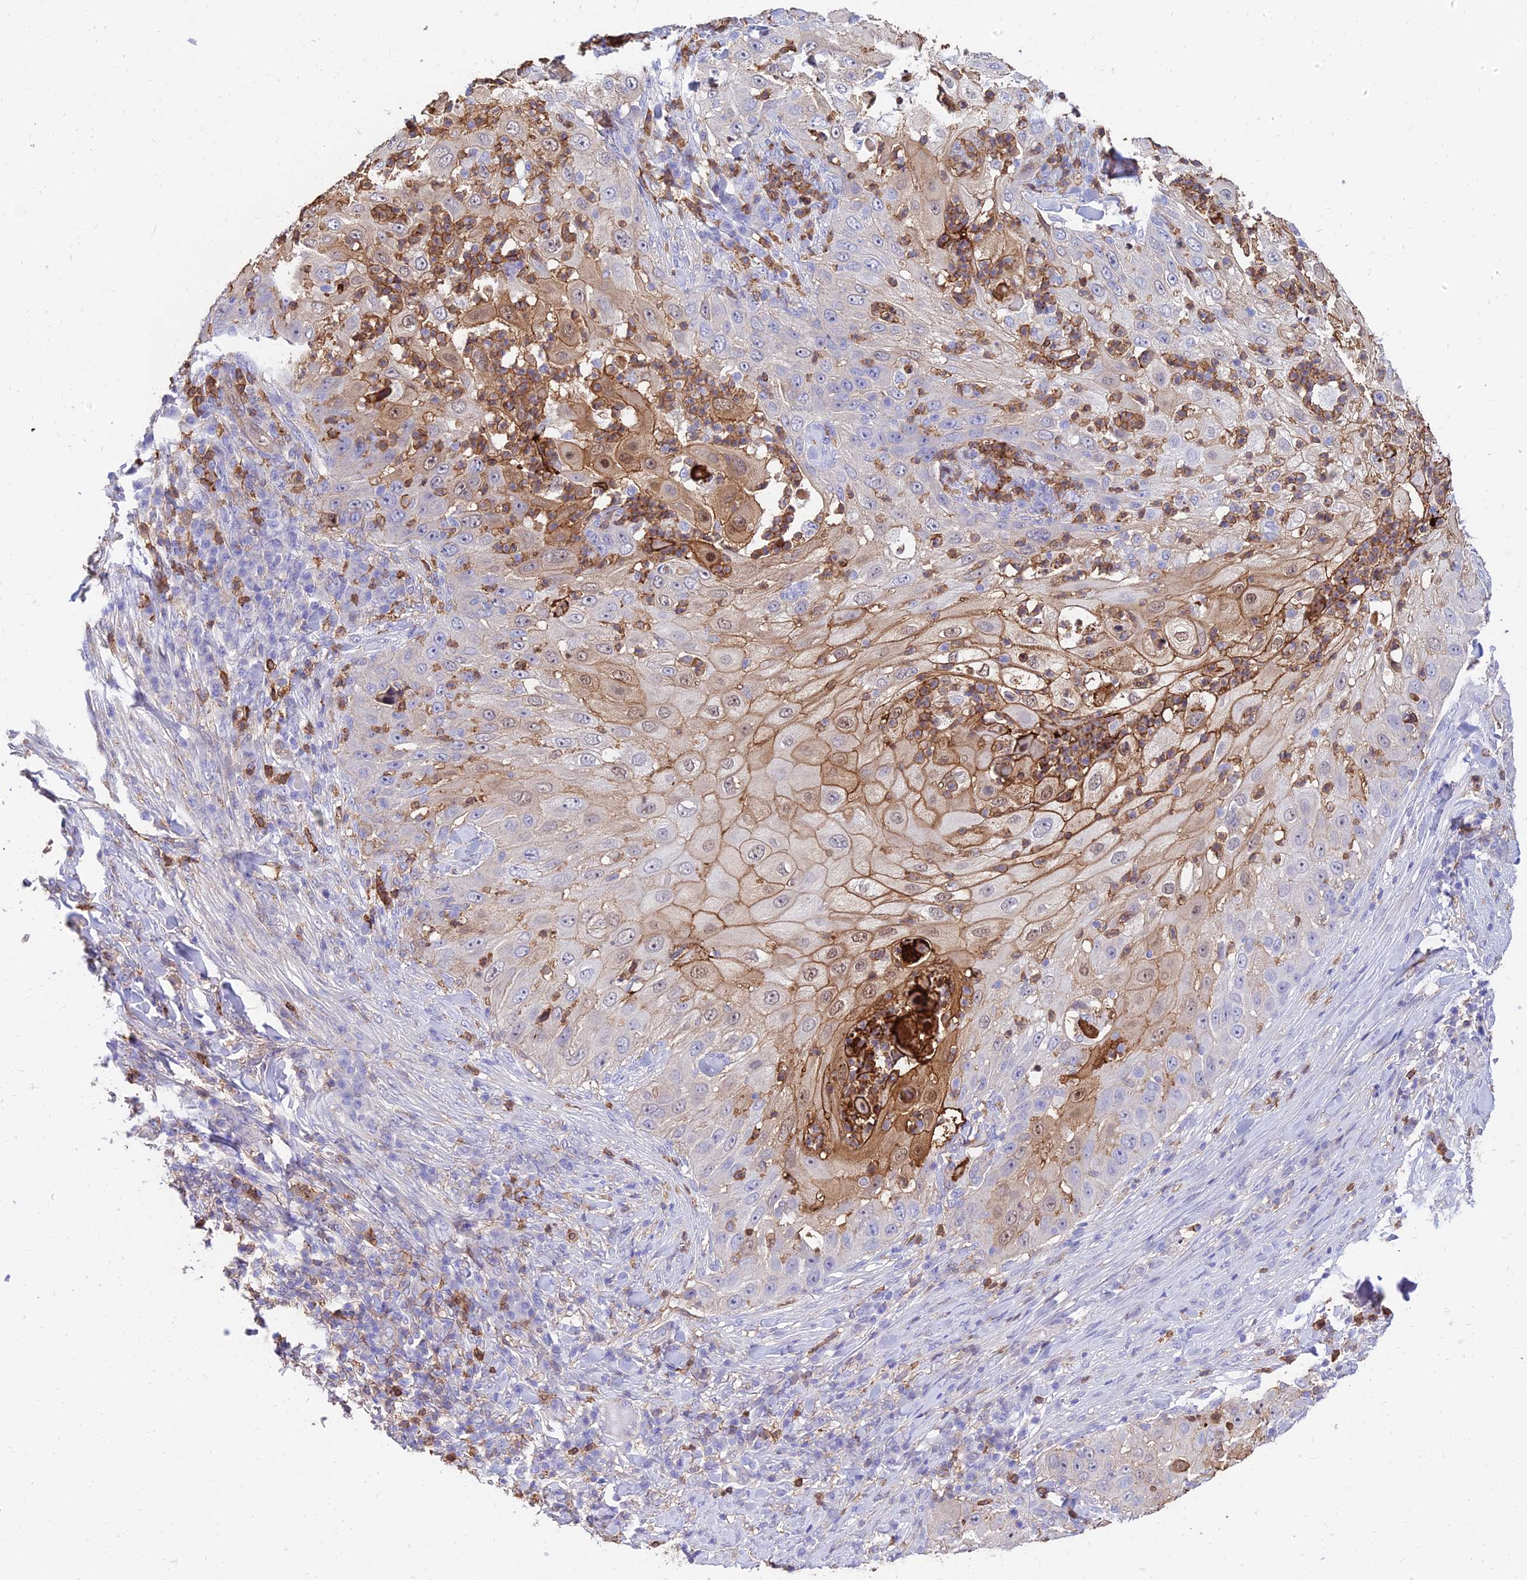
{"staining": {"intensity": "moderate", "quantity": "25%-75%", "location": "cytoplasmic/membranous"}, "tissue": "skin cancer", "cell_type": "Tumor cells", "image_type": "cancer", "snomed": [{"axis": "morphology", "description": "Squamous cell carcinoma, NOS"}, {"axis": "topography", "description": "Skin"}], "caption": "Brown immunohistochemical staining in skin squamous cell carcinoma displays moderate cytoplasmic/membranous staining in approximately 25%-75% of tumor cells.", "gene": "SREK1IP1", "patient": {"sex": "female", "age": 44}}